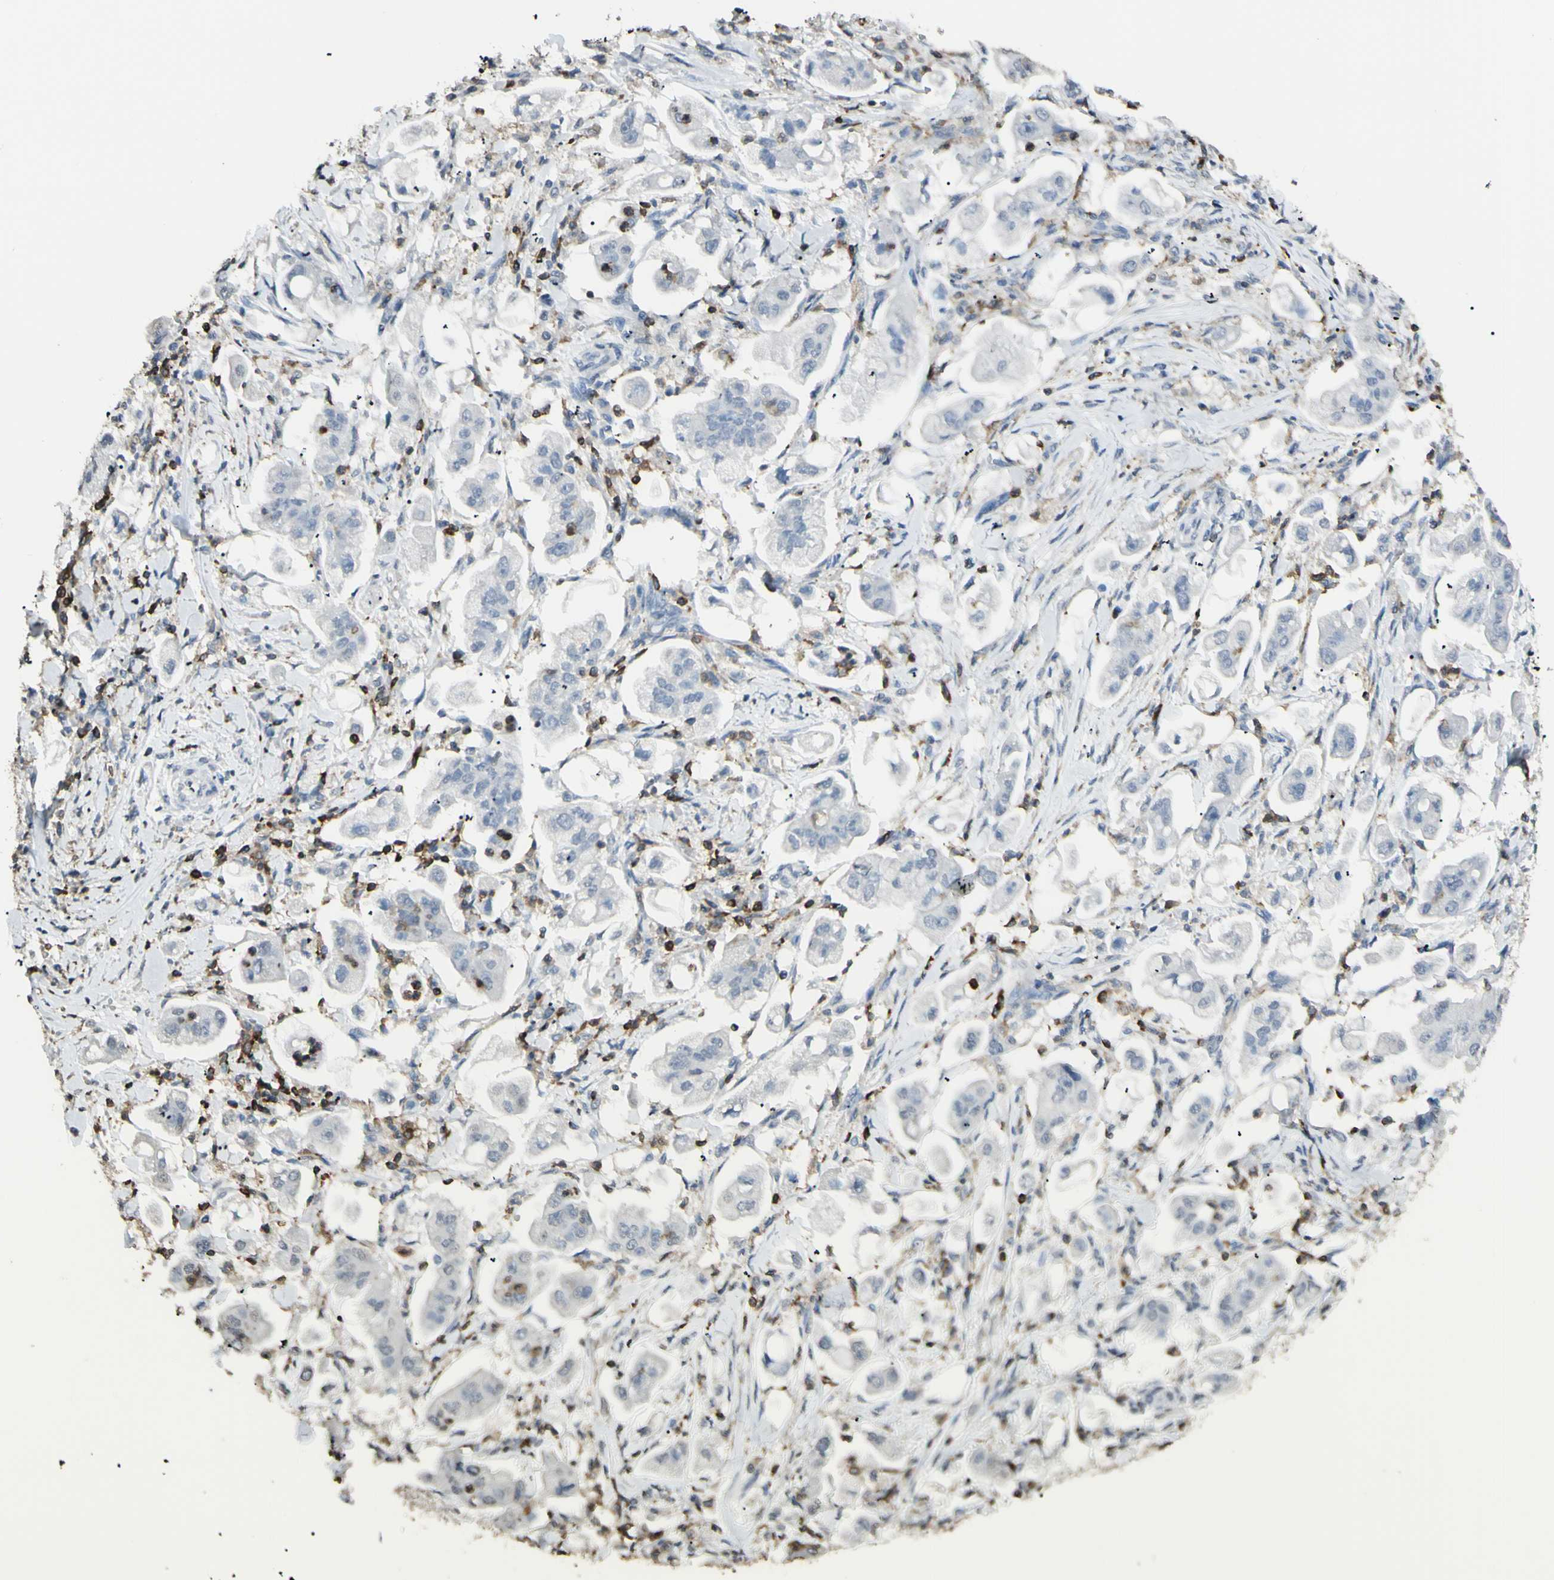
{"staining": {"intensity": "negative", "quantity": "none", "location": "none"}, "tissue": "stomach cancer", "cell_type": "Tumor cells", "image_type": "cancer", "snomed": [{"axis": "morphology", "description": "Adenocarcinoma, NOS"}, {"axis": "topography", "description": "Stomach"}], "caption": "DAB immunohistochemical staining of stomach cancer (adenocarcinoma) exhibits no significant positivity in tumor cells. (Stains: DAB (3,3'-diaminobenzidine) immunohistochemistry with hematoxylin counter stain, Microscopy: brightfield microscopy at high magnification).", "gene": "PSTPIP1", "patient": {"sex": "male", "age": 62}}